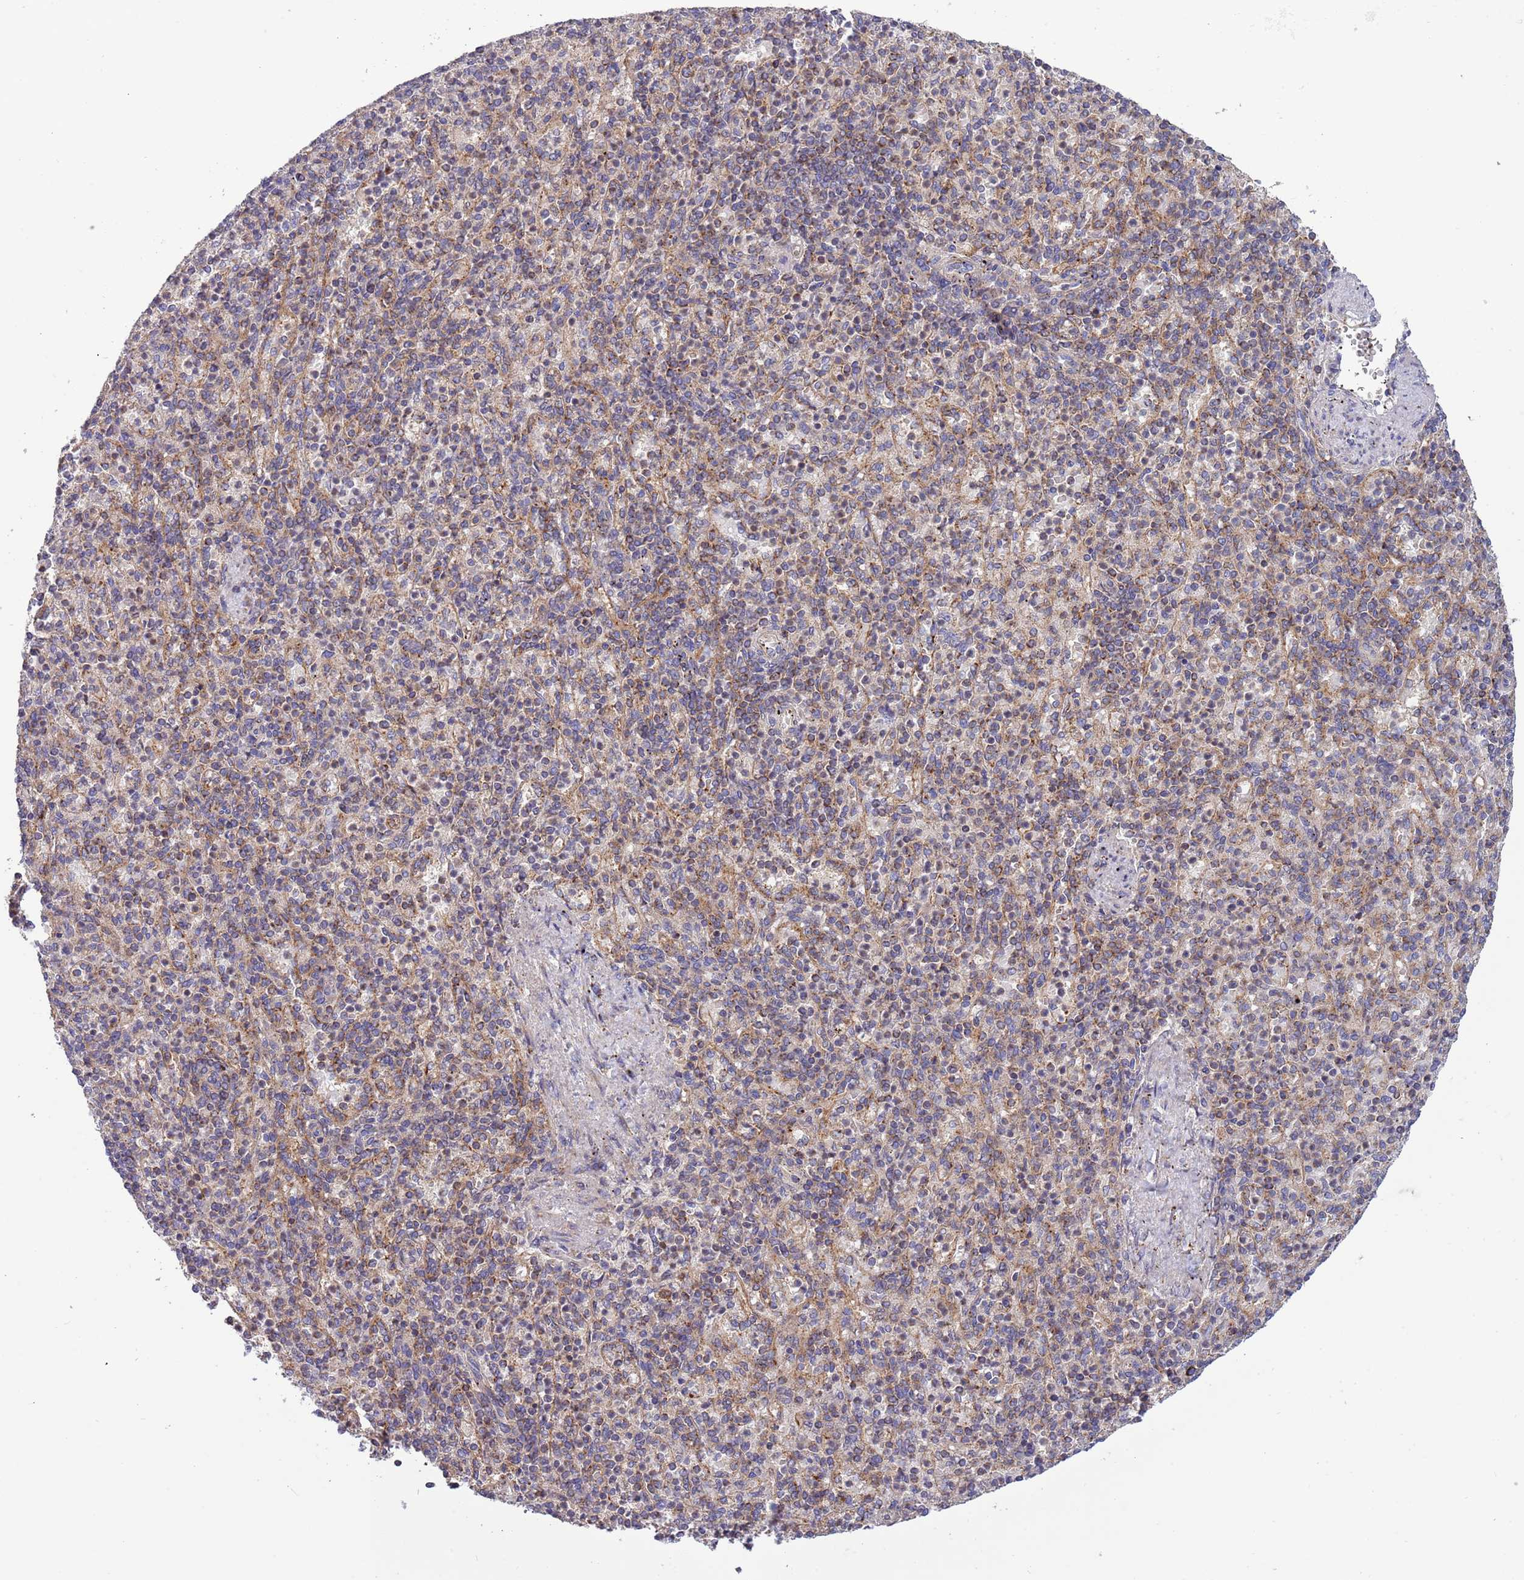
{"staining": {"intensity": "moderate", "quantity": "25%-75%", "location": "cytoplasmic/membranous"}, "tissue": "spleen", "cell_type": "Cells in red pulp", "image_type": "normal", "snomed": [{"axis": "morphology", "description": "Normal tissue, NOS"}, {"axis": "topography", "description": "Spleen"}], "caption": "Protein staining of normal spleen shows moderate cytoplasmic/membranous positivity in about 25%-75% of cells in red pulp. (brown staining indicates protein expression, while blue staining denotes nuclei).", "gene": "IRS4", "patient": {"sex": "female", "age": 74}}